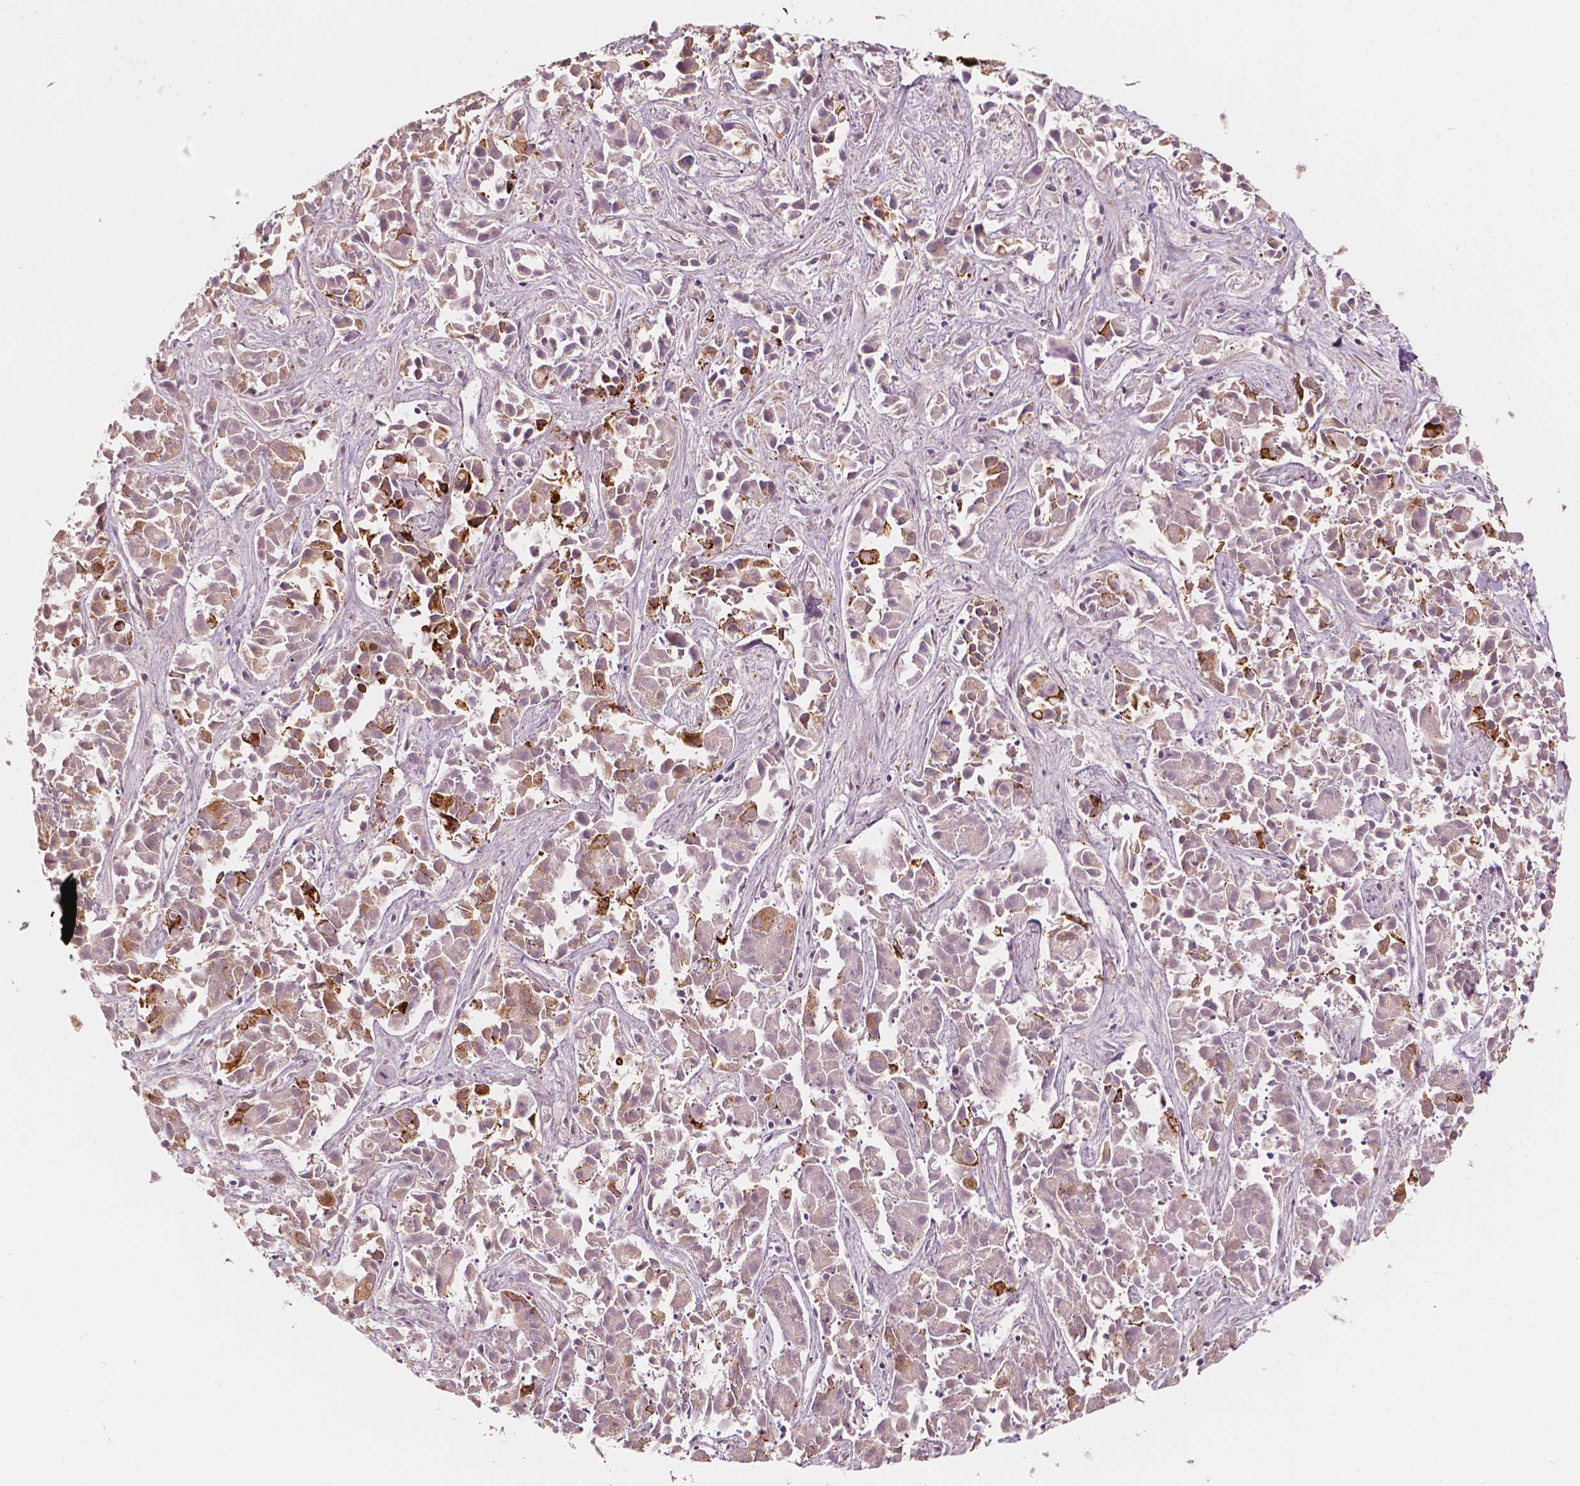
{"staining": {"intensity": "moderate", "quantity": "25%-75%", "location": "cytoplasmic/membranous"}, "tissue": "liver cancer", "cell_type": "Tumor cells", "image_type": "cancer", "snomed": [{"axis": "morphology", "description": "Cholangiocarcinoma"}, {"axis": "topography", "description": "Liver"}], "caption": "IHC of liver cholangiocarcinoma exhibits medium levels of moderate cytoplasmic/membranous staining in approximately 25%-75% of tumor cells.", "gene": "SHPK", "patient": {"sex": "female", "age": 81}}